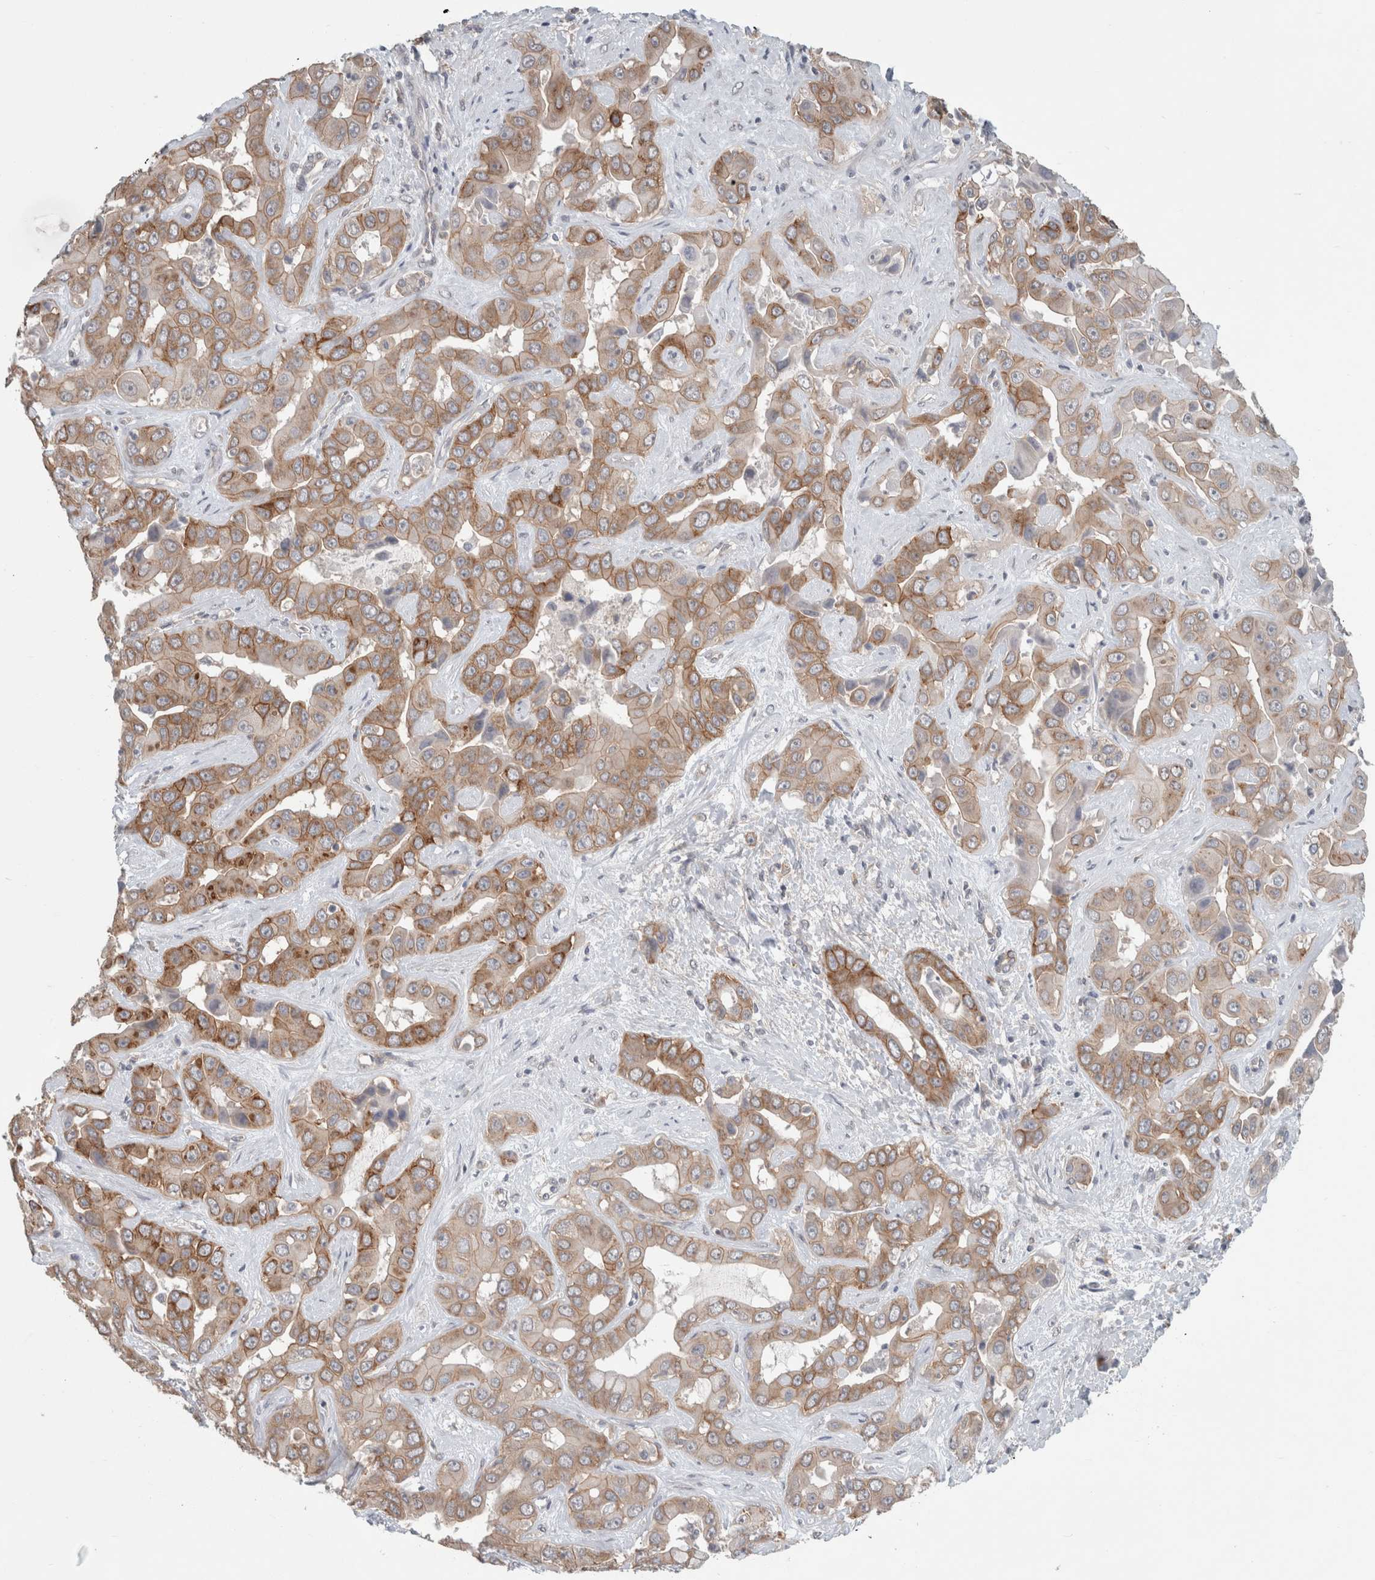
{"staining": {"intensity": "moderate", "quantity": ">75%", "location": "cytoplasmic/membranous"}, "tissue": "liver cancer", "cell_type": "Tumor cells", "image_type": "cancer", "snomed": [{"axis": "morphology", "description": "Cholangiocarcinoma"}, {"axis": "topography", "description": "Liver"}], "caption": "The image demonstrates immunohistochemical staining of liver cancer (cholangiocarcinoma). There is moderate cytoplasmic/membranous staining is appreciated in approximately >75% of tumor cells.", "gene": "RASAL2", "patient": {"sex": "female", "age": 52}}